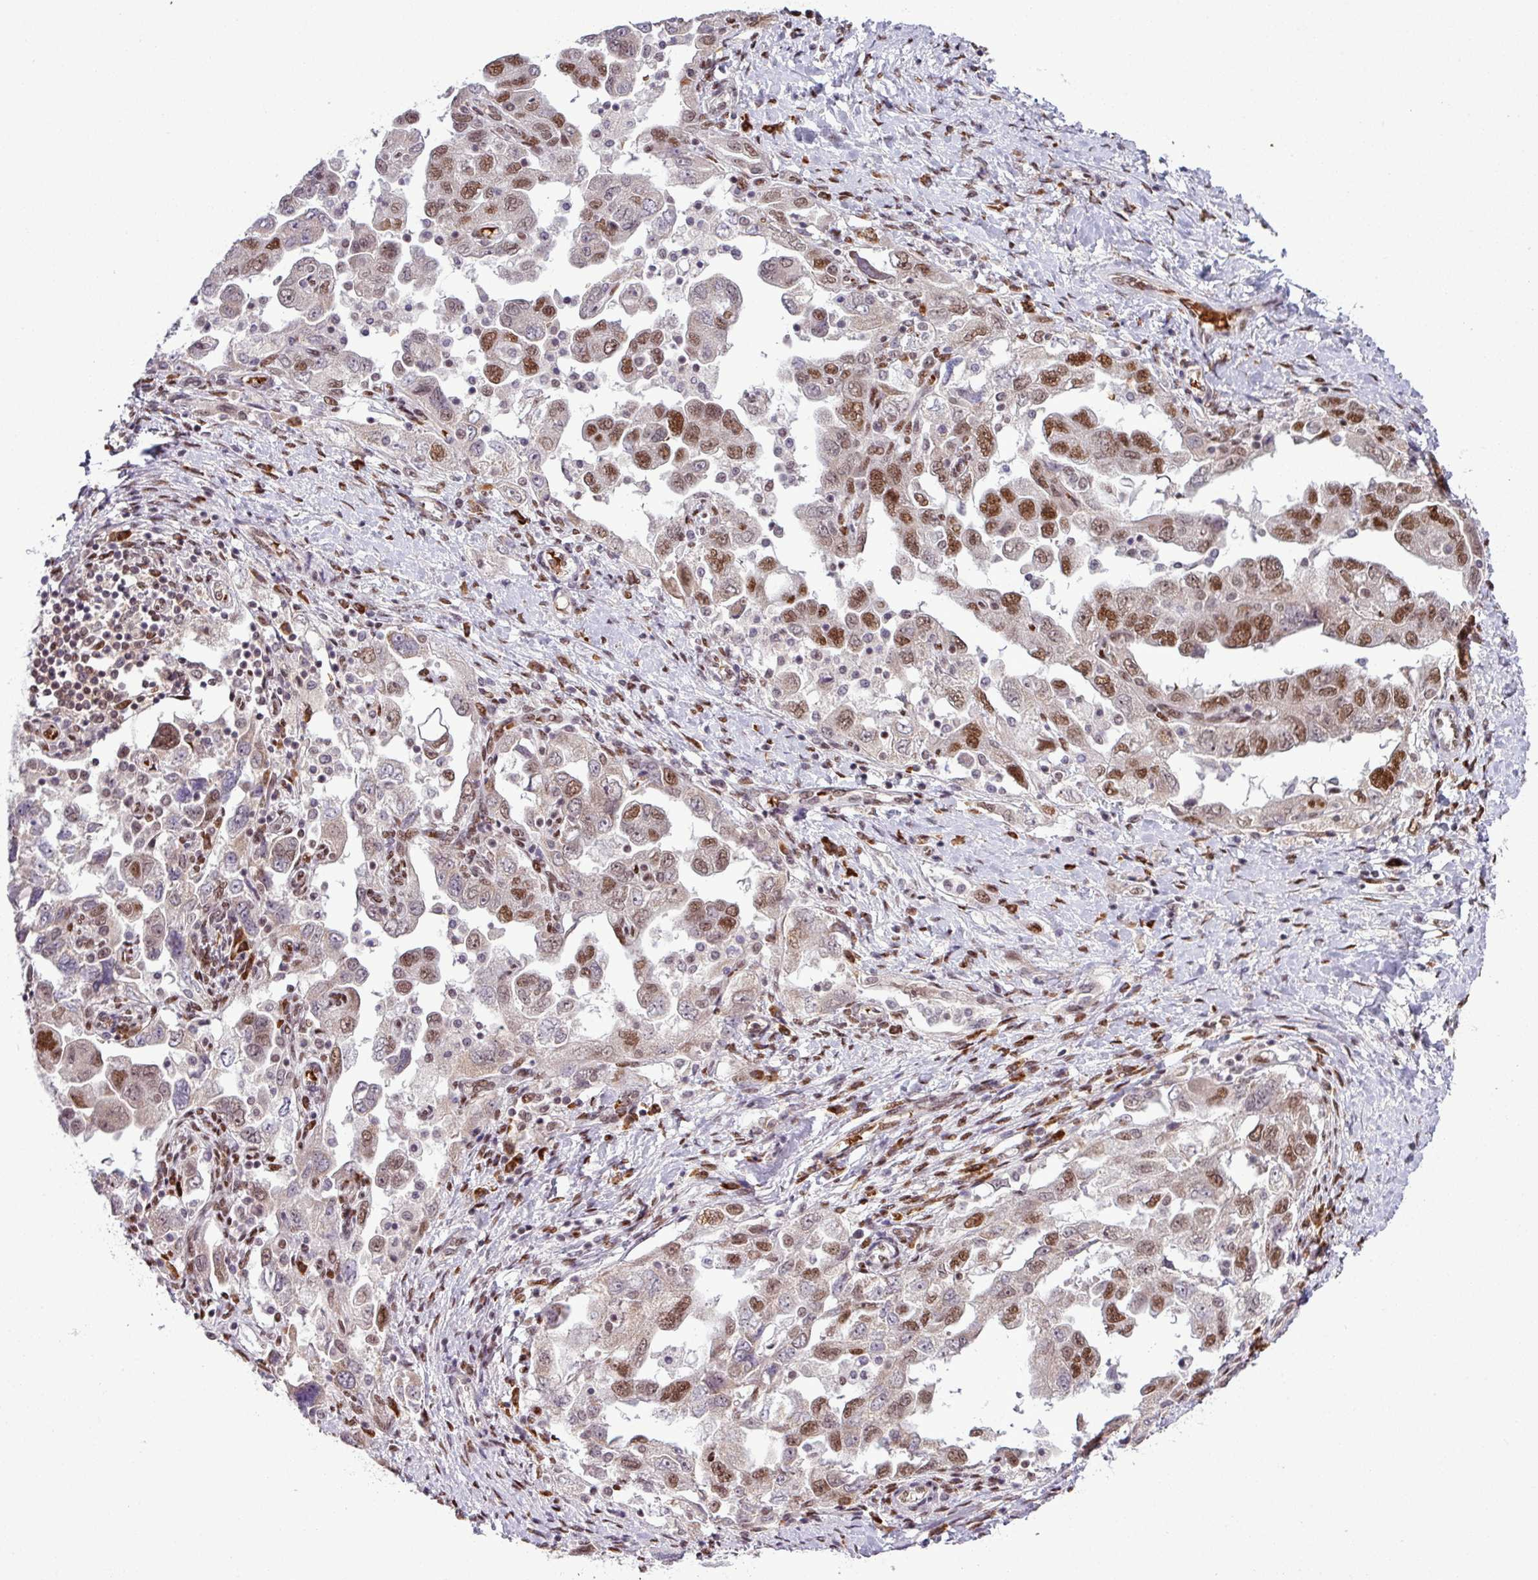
{"staining": {"intensity": "moderate", "quantity": "25%-75%", "location": "nuclear"}, "tissue": "ovarian cancer", "cell_type": "Tumor cells", "image_type": "cancer", "snomed": [{"axis": "morphology", "description": "Carcinoma, NOS"}, {"axis": "morphology", "description": "Cystadenocarcinoma, serous, NOS"}, {"axis": "topography", "description": "Ovary"}], "caption": "The image demonstrates a brown stain indicating the presence of a protein in the nuclear of tumor cells in serous cystadenocarcinoma (ovarian). (Stains: DAB in brown, nuclei in blue, Microscopy: brightfield microscopy at high magnification).", "gene": "PRDM5", "patient": {"sex": "female", "age": 69}}